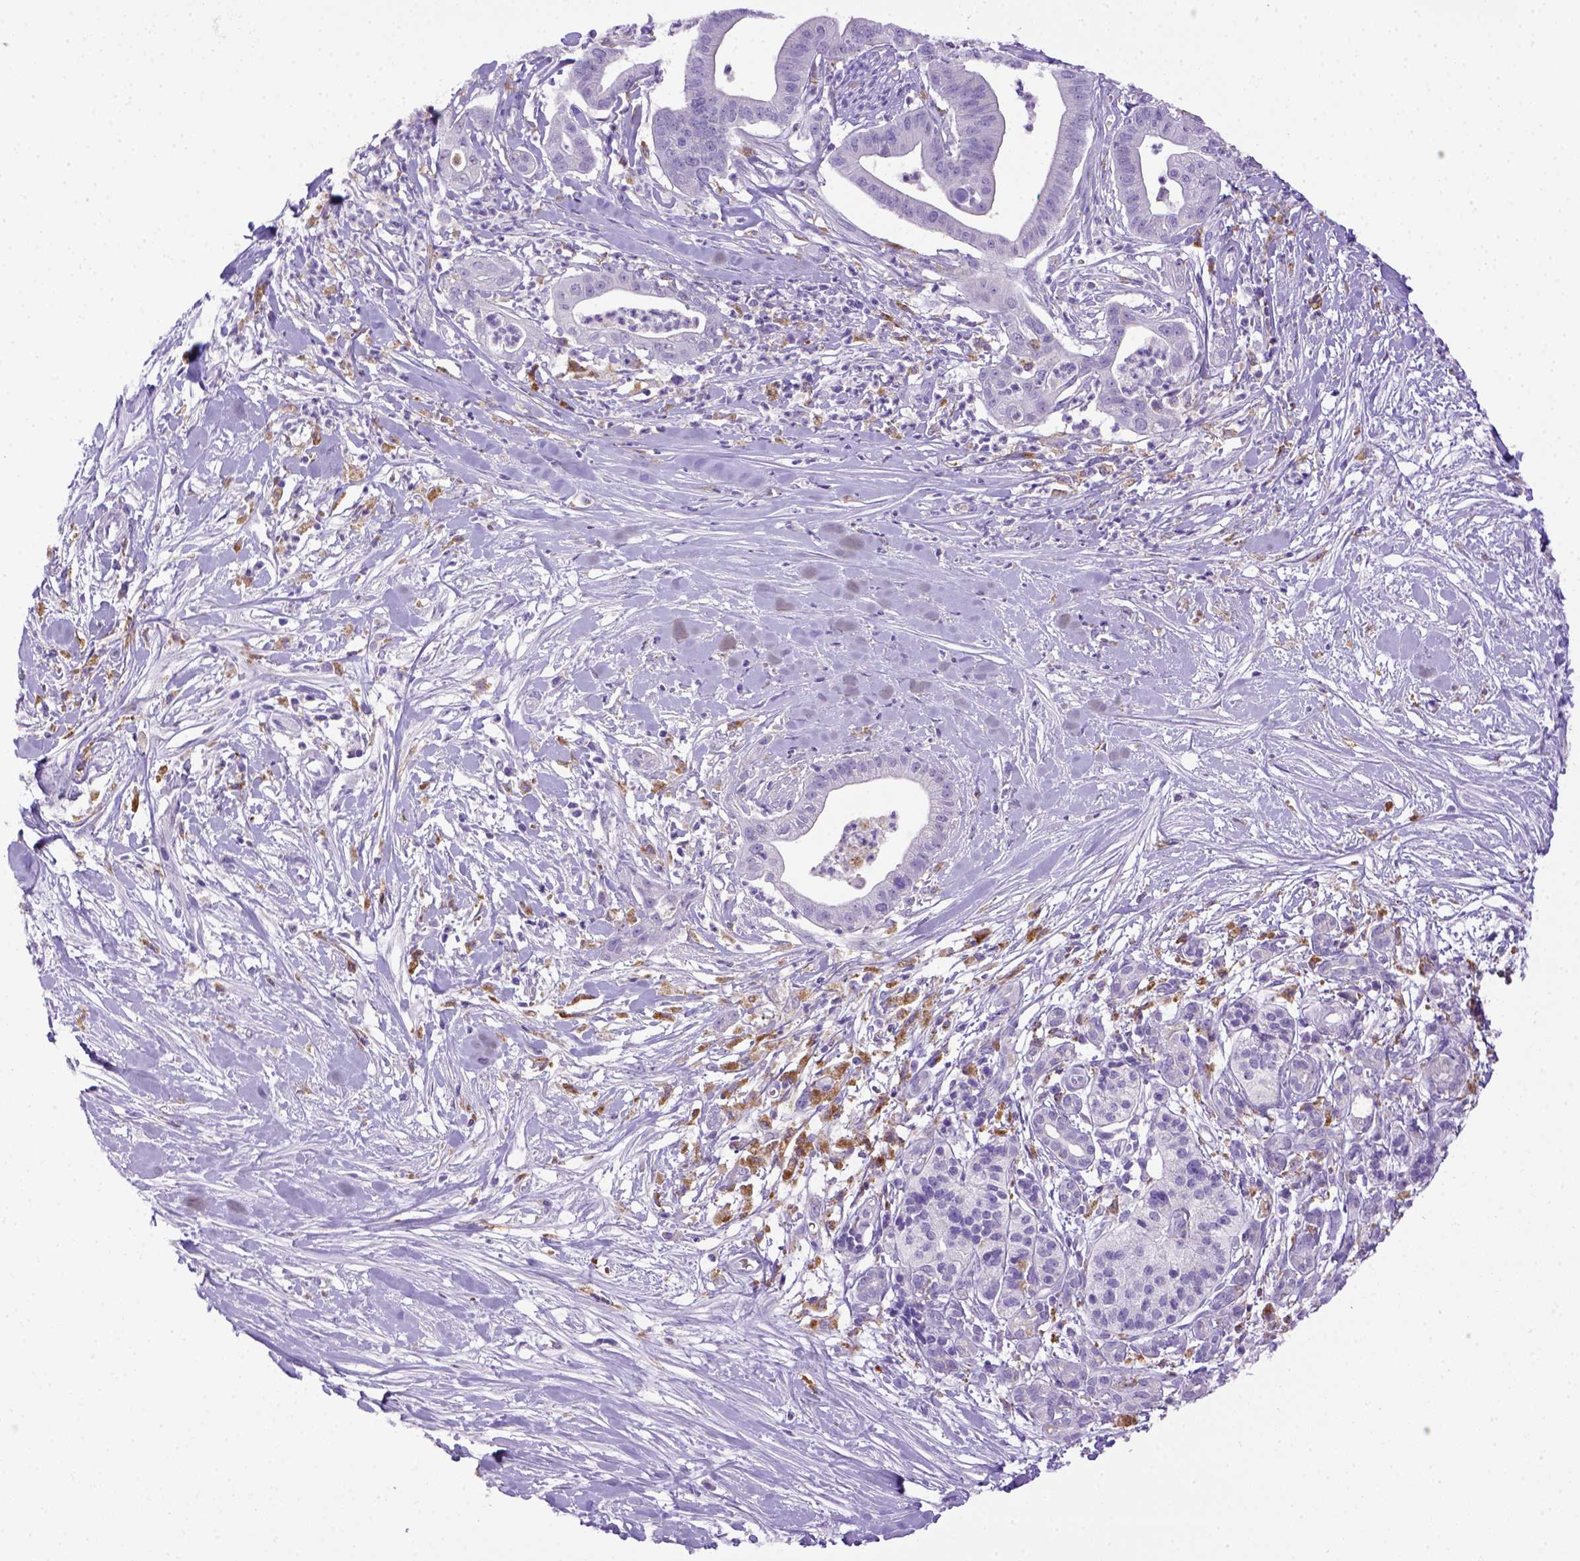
{"staining": {"intensity": "negative", "quantity": "none", "location": "none"}, "tissue": "pancreatic cancer", "cell_type": "Tumor cells", "image_type": "cancer", "snomed": [{"axis": "morphology", "description": "Normal tissue, NOS"}, {"axis": "morphology", "description": "Adenocarcinoma, NOS"}, {"axis": "topography", "description": "Lymph node"}, {"axis": "topography", "description": "Pancreas"}], "caption": "Pancreatic cancer stained for a protein using IHC displays no expression tumor cells.", "gene": "CD68", "patient": {"sex": "female", "age": 58}}